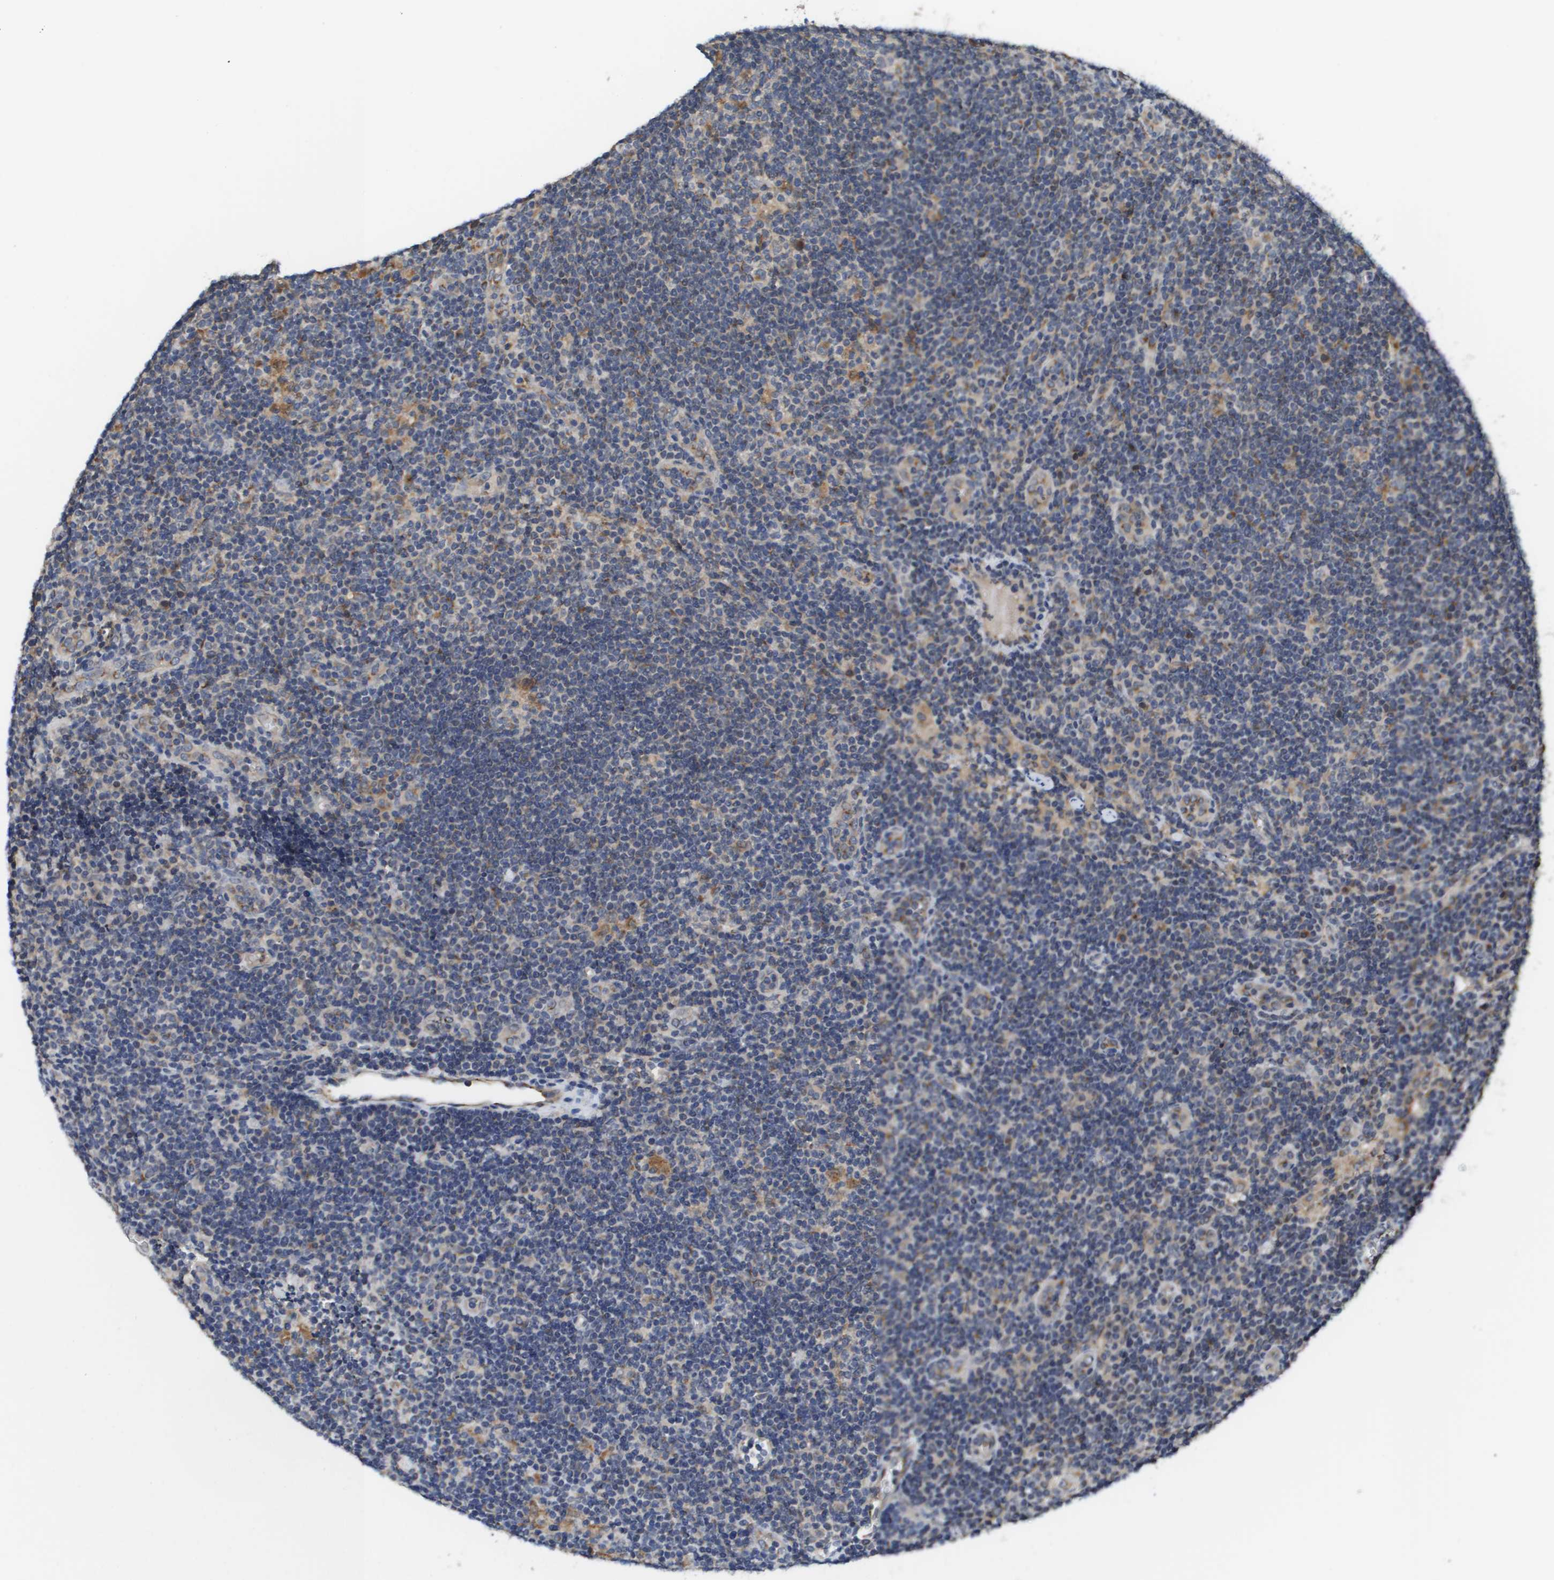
{"staining": {"intensity": "moderate", "quantity": "25%-75%", "location": "cytoplasmic/membranous"}, "tissue": "lymphoma", "cell_type": "Tumor cells", "image_type": "cancer", "snomed": [{"axis": "morphology", "description": "Hodgkin's disease, NOS"}, {"axis": "topography", "description": "Lymph node"}], "caption": "An immunohistochemistry (IHC) photomicrograph of neoplastic tissue is shown. Protein staining in brown shows moderate cytoplasmic/membranous positivity in lymphoma within tumor cells.", "gene": "PCK1", "patient": {"sex": "female", "age": 57}}